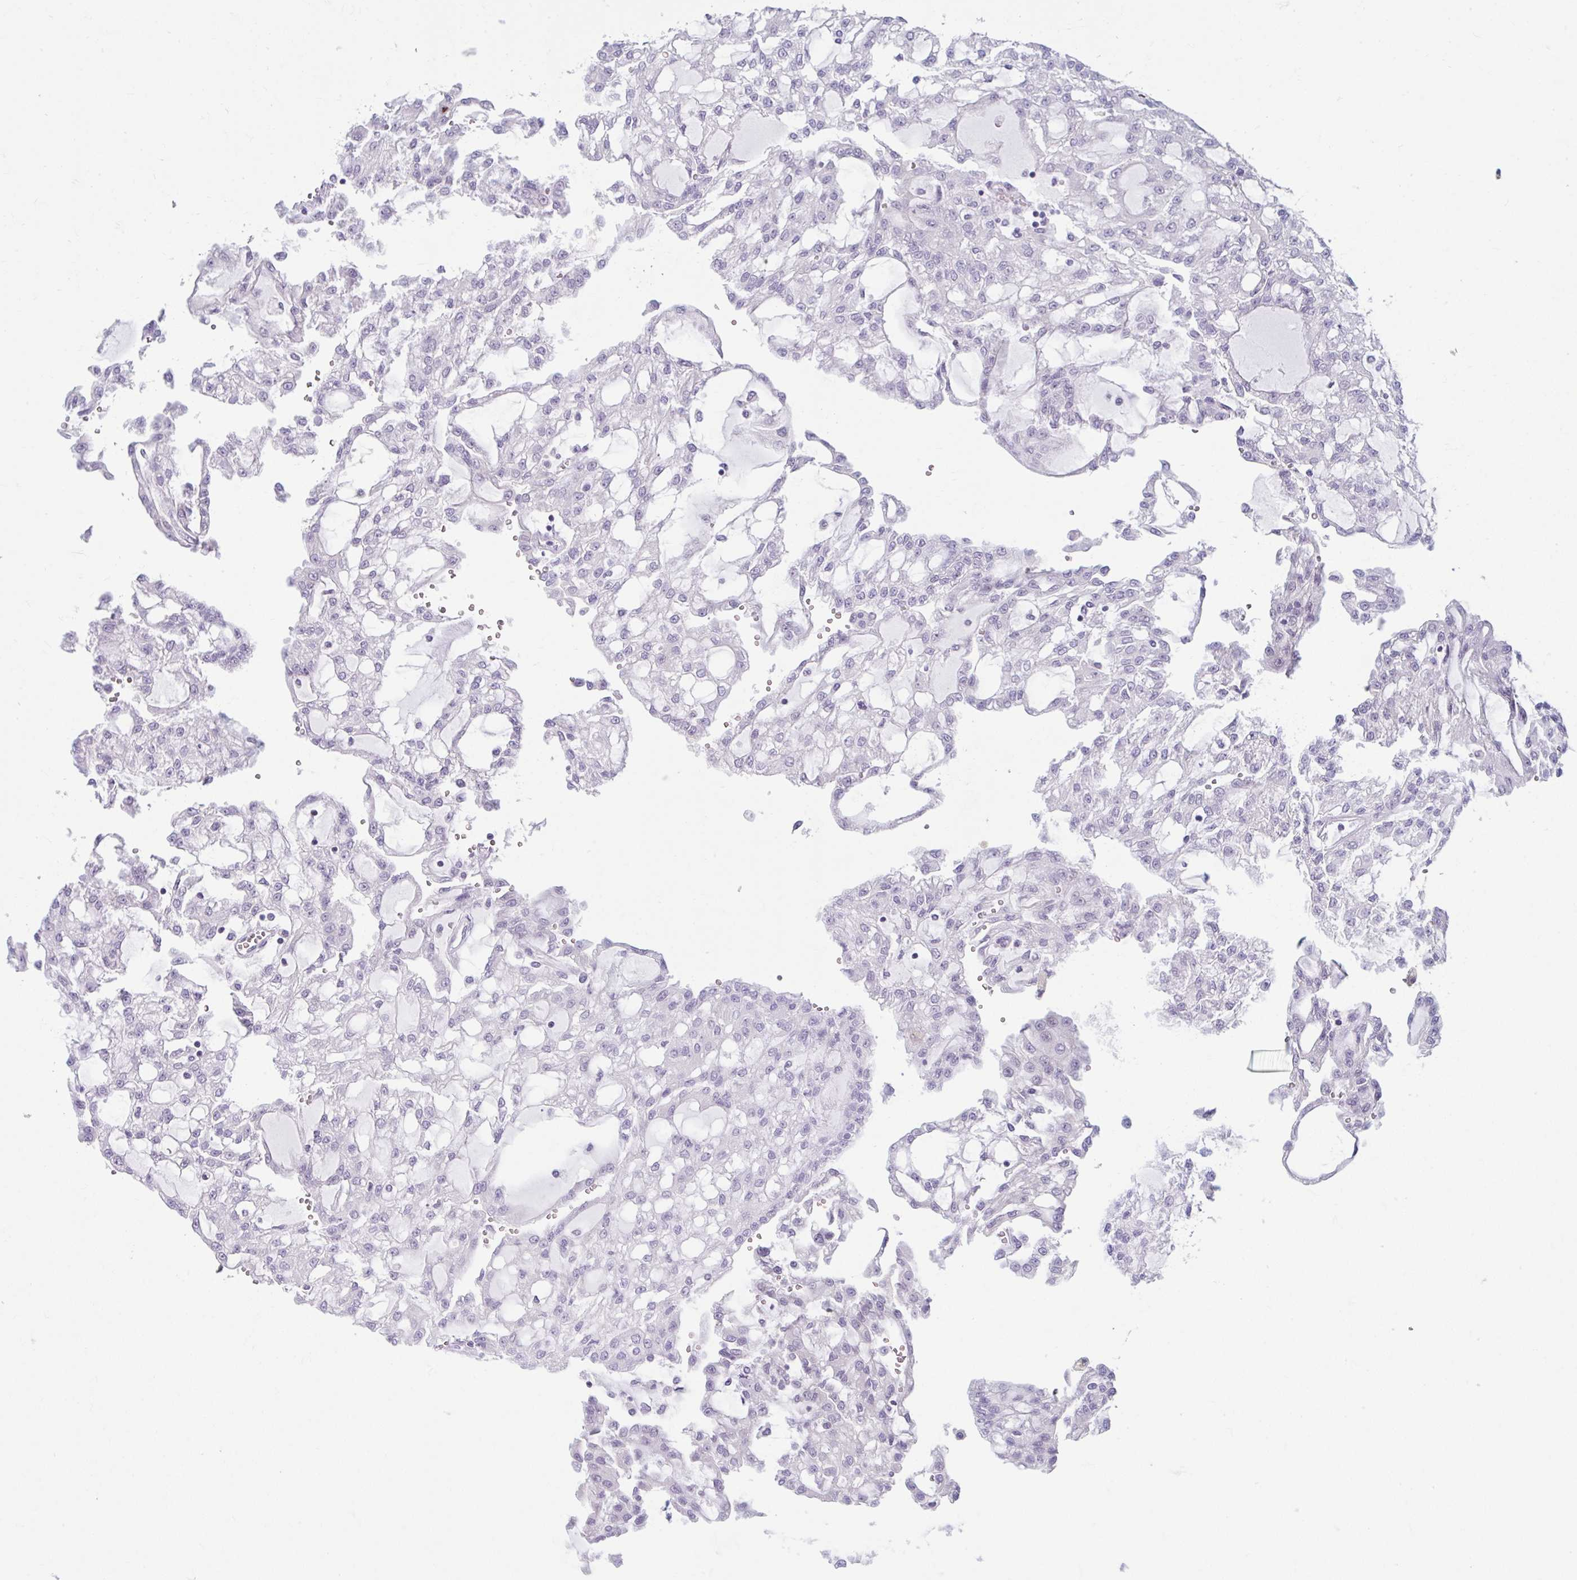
{"staining": {"intensity": "negative", "quantity": "none", "location": "none"}, "tissue": "renal cancer", "cell_type": "Tumor cells", "image_type": "cancer", "snomed": [{"axis": "morphology", "description": "Adenocarcinoma, NOS"}, {"axis": "topography", "description": "Kidney"}], "caption": "High magnification brightfield microscopy of renal adenocarcinoma stained with DAB (brown) and counterstained with hematoxylin (blue): tumor cells show no significant staining.", "gene": "FAM153A", "patient": {"sex": "male", "age": 63}}